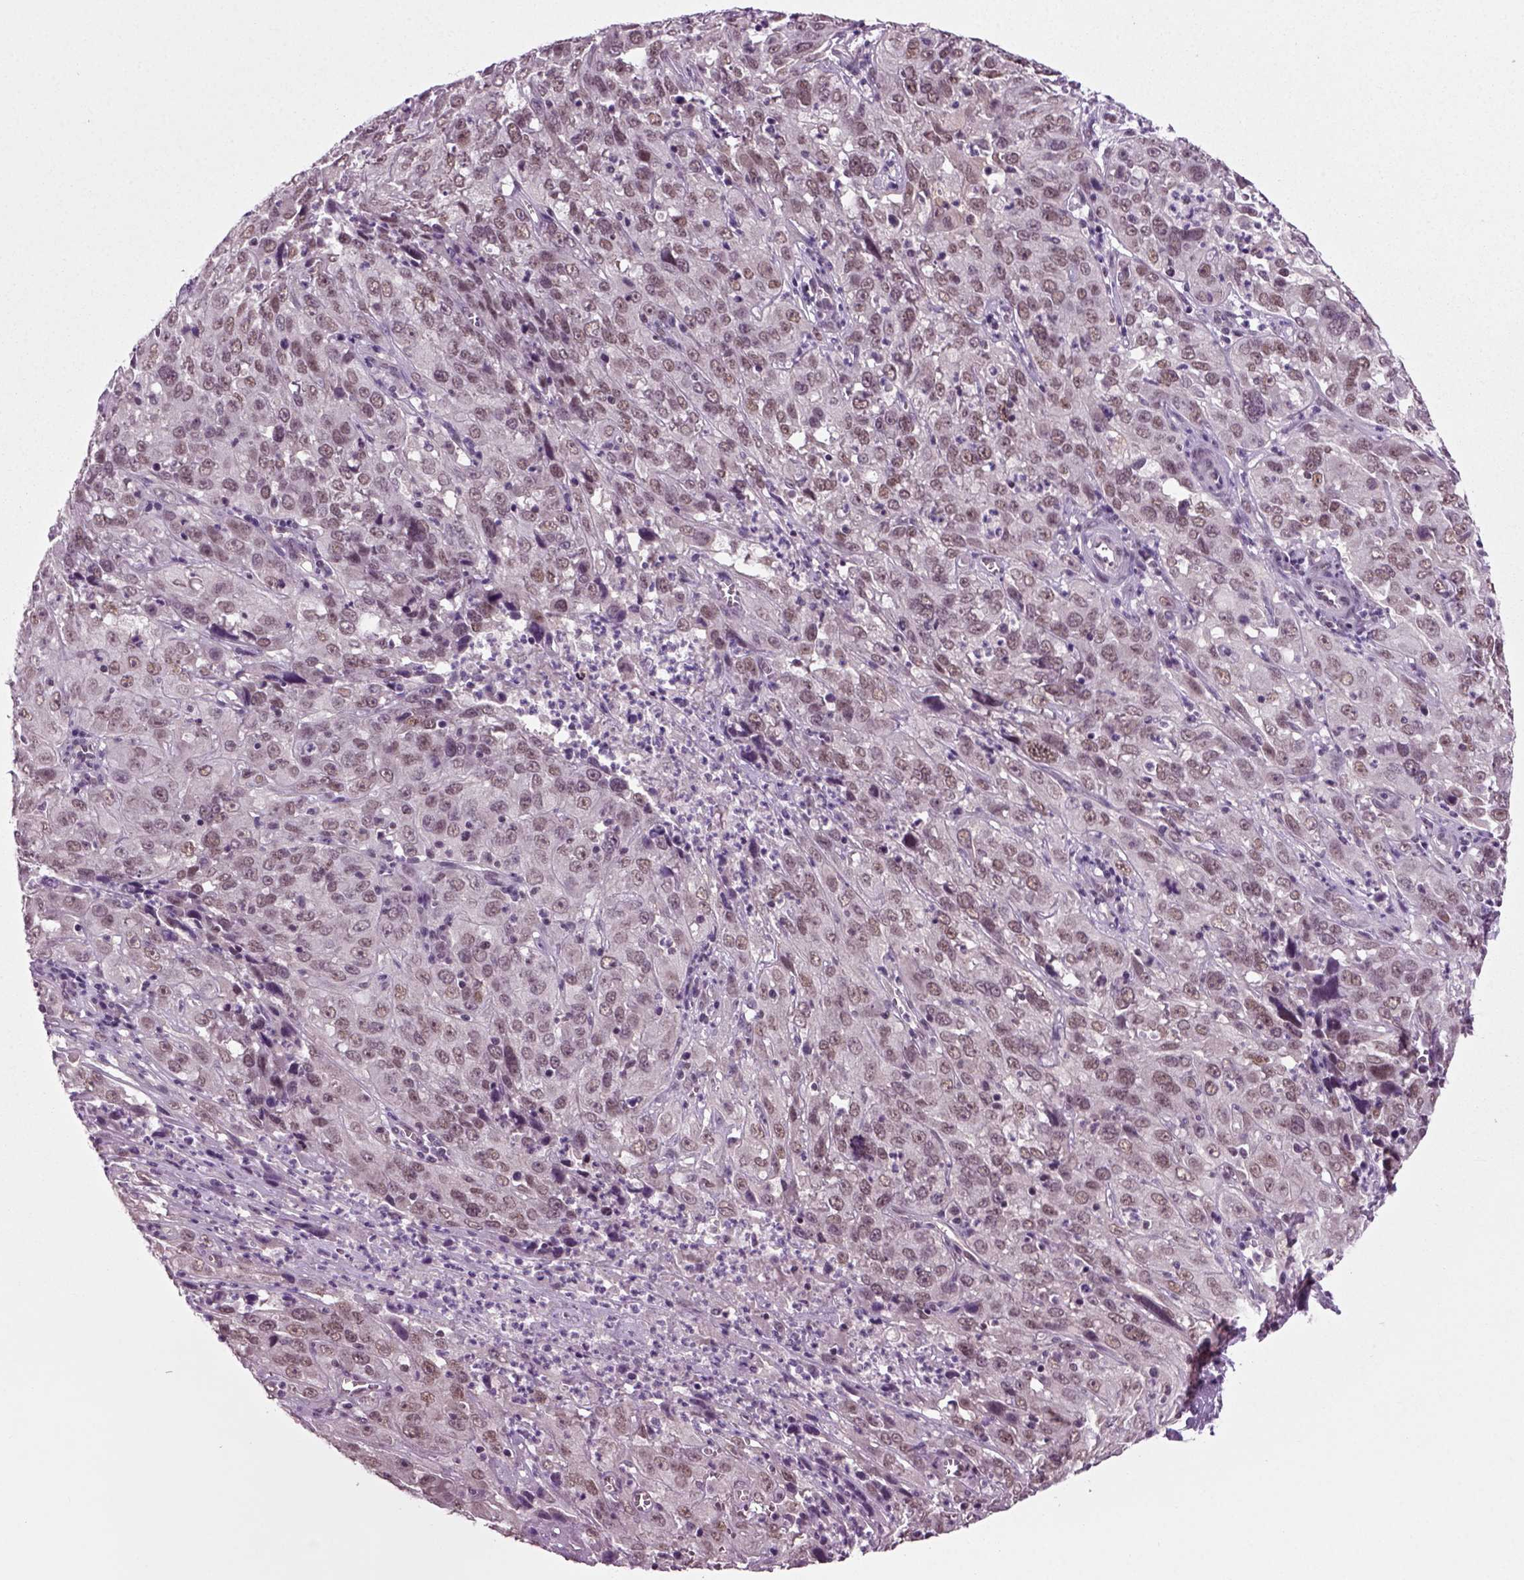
{"staining": {"intensity": "moderate", "quantity": "25%-75%", "location": "nuclear"}, "tissue": "cervical cancer", "cell_type": "Tumor cells", "image_type": "cancer", "snomed": [{"axis": "morphology", "description": "Squamous cell carcinoma, NOS"}, {"axis": "topography", "description": "Cervix"}], "caption": "DAB (3,3'-diaminobenzidine) immunohistochemical staining of human cervical squamous cell carcinoma demonstrates moderate nuclear protein expression in about 25%-75% of tumor cells.", "gene": "RCOR3", "patient": {"sex": "female", "age": 32}}